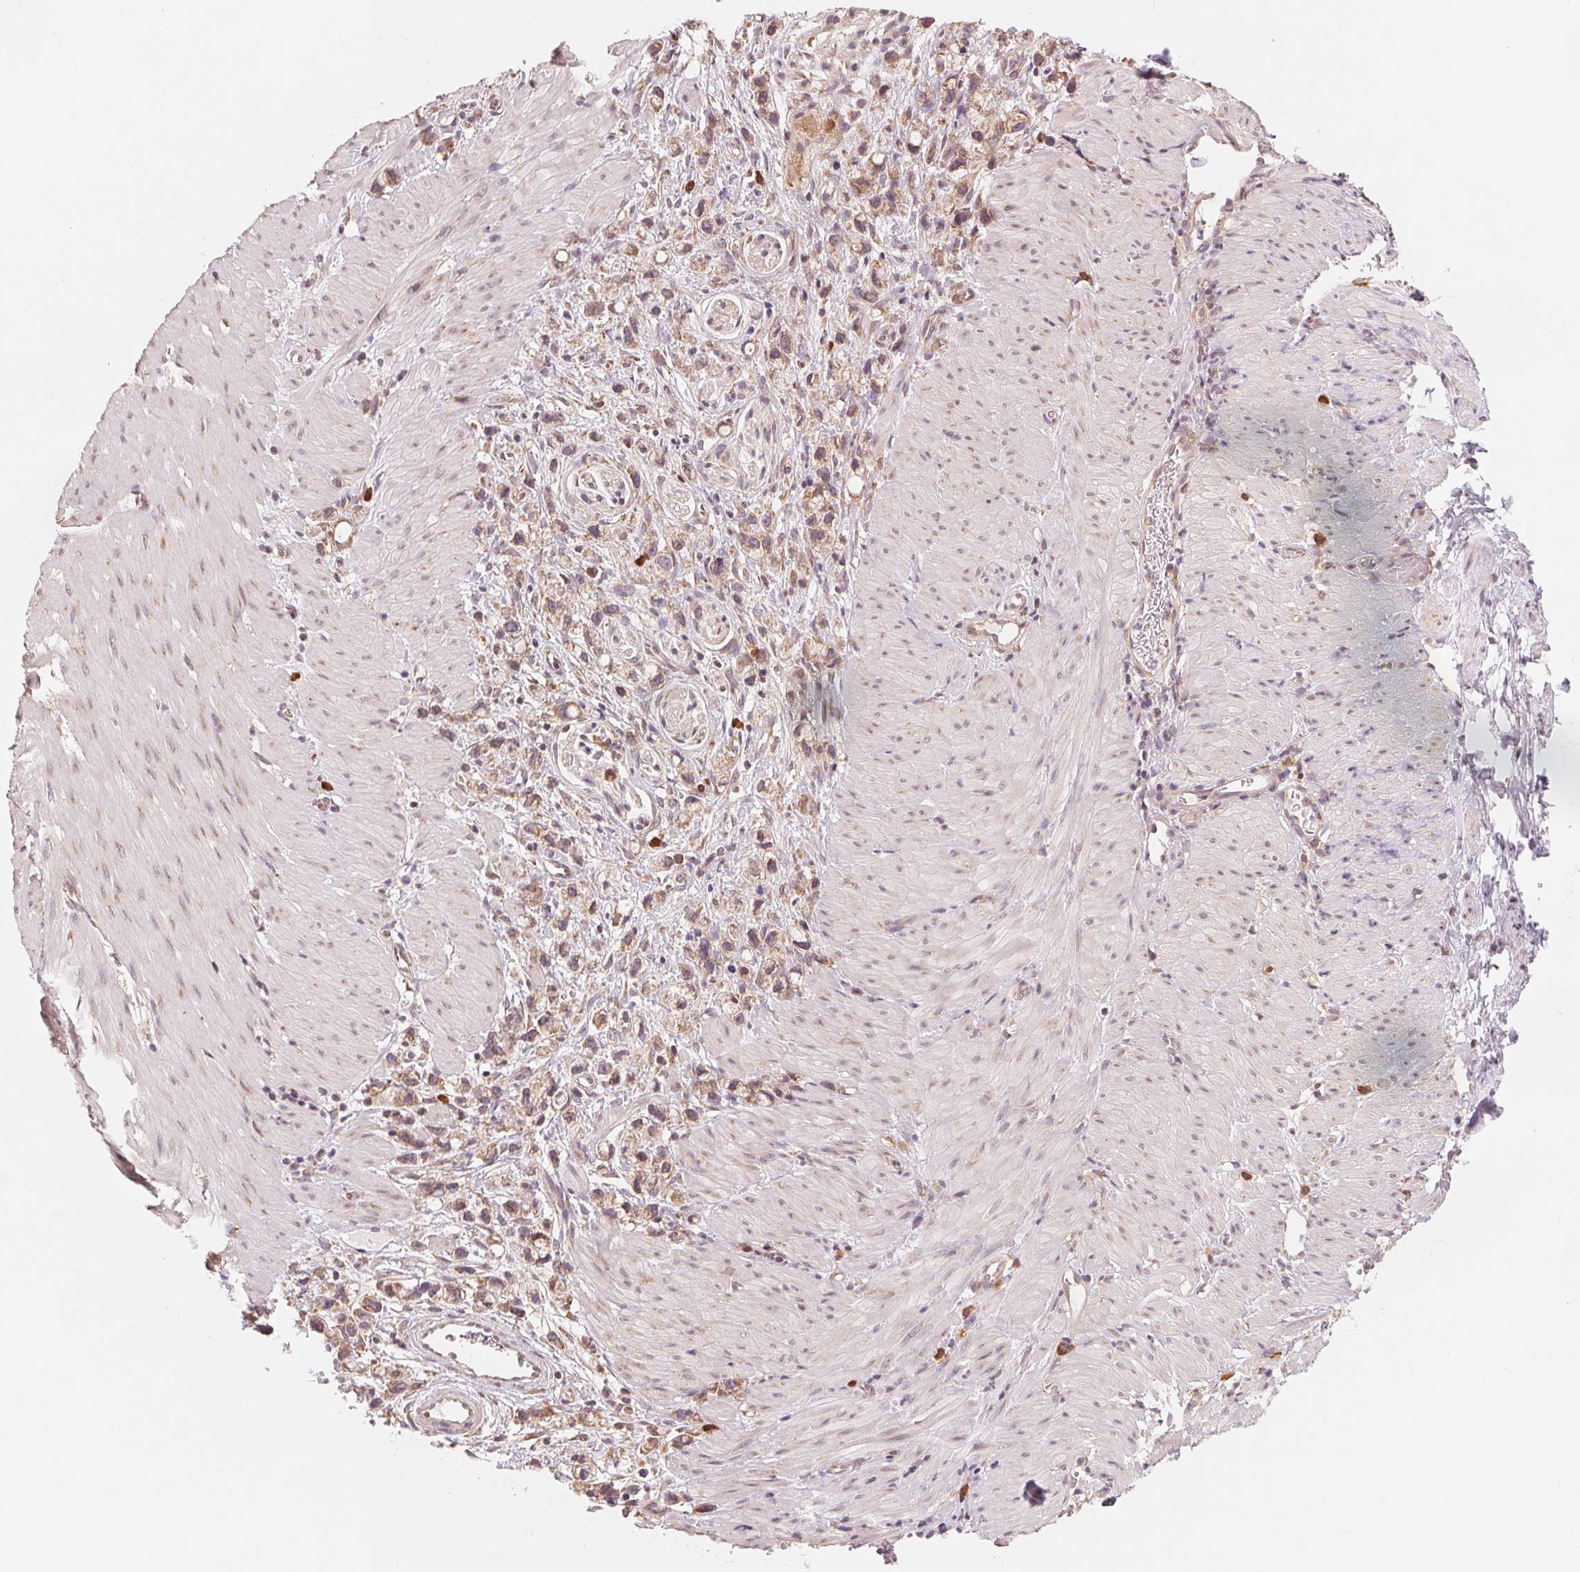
{"staining": {"intensity": "weak", "quantity": ">75%", "location": "cytoplasmic/membranous"}, "tissue": "stomach cancer", "cell_type": "Tumor cells", "image_type": "cancer", "snomed": [{"axis": "morphology", "description": "Adenocarcinoma, NOS"}, {"axis": "topography", "description": "Stomach"}], "caption": "DAB (3,3'-diaminobenzidine) immunohistochemical staining of human stomach adenocarcinoma reveals weak cytoplasmic/membranous protein positivity in approximately >75% of tumor cells.", "gene": "GIGYF2", "patient": {"sex": "female", "age": 59}}